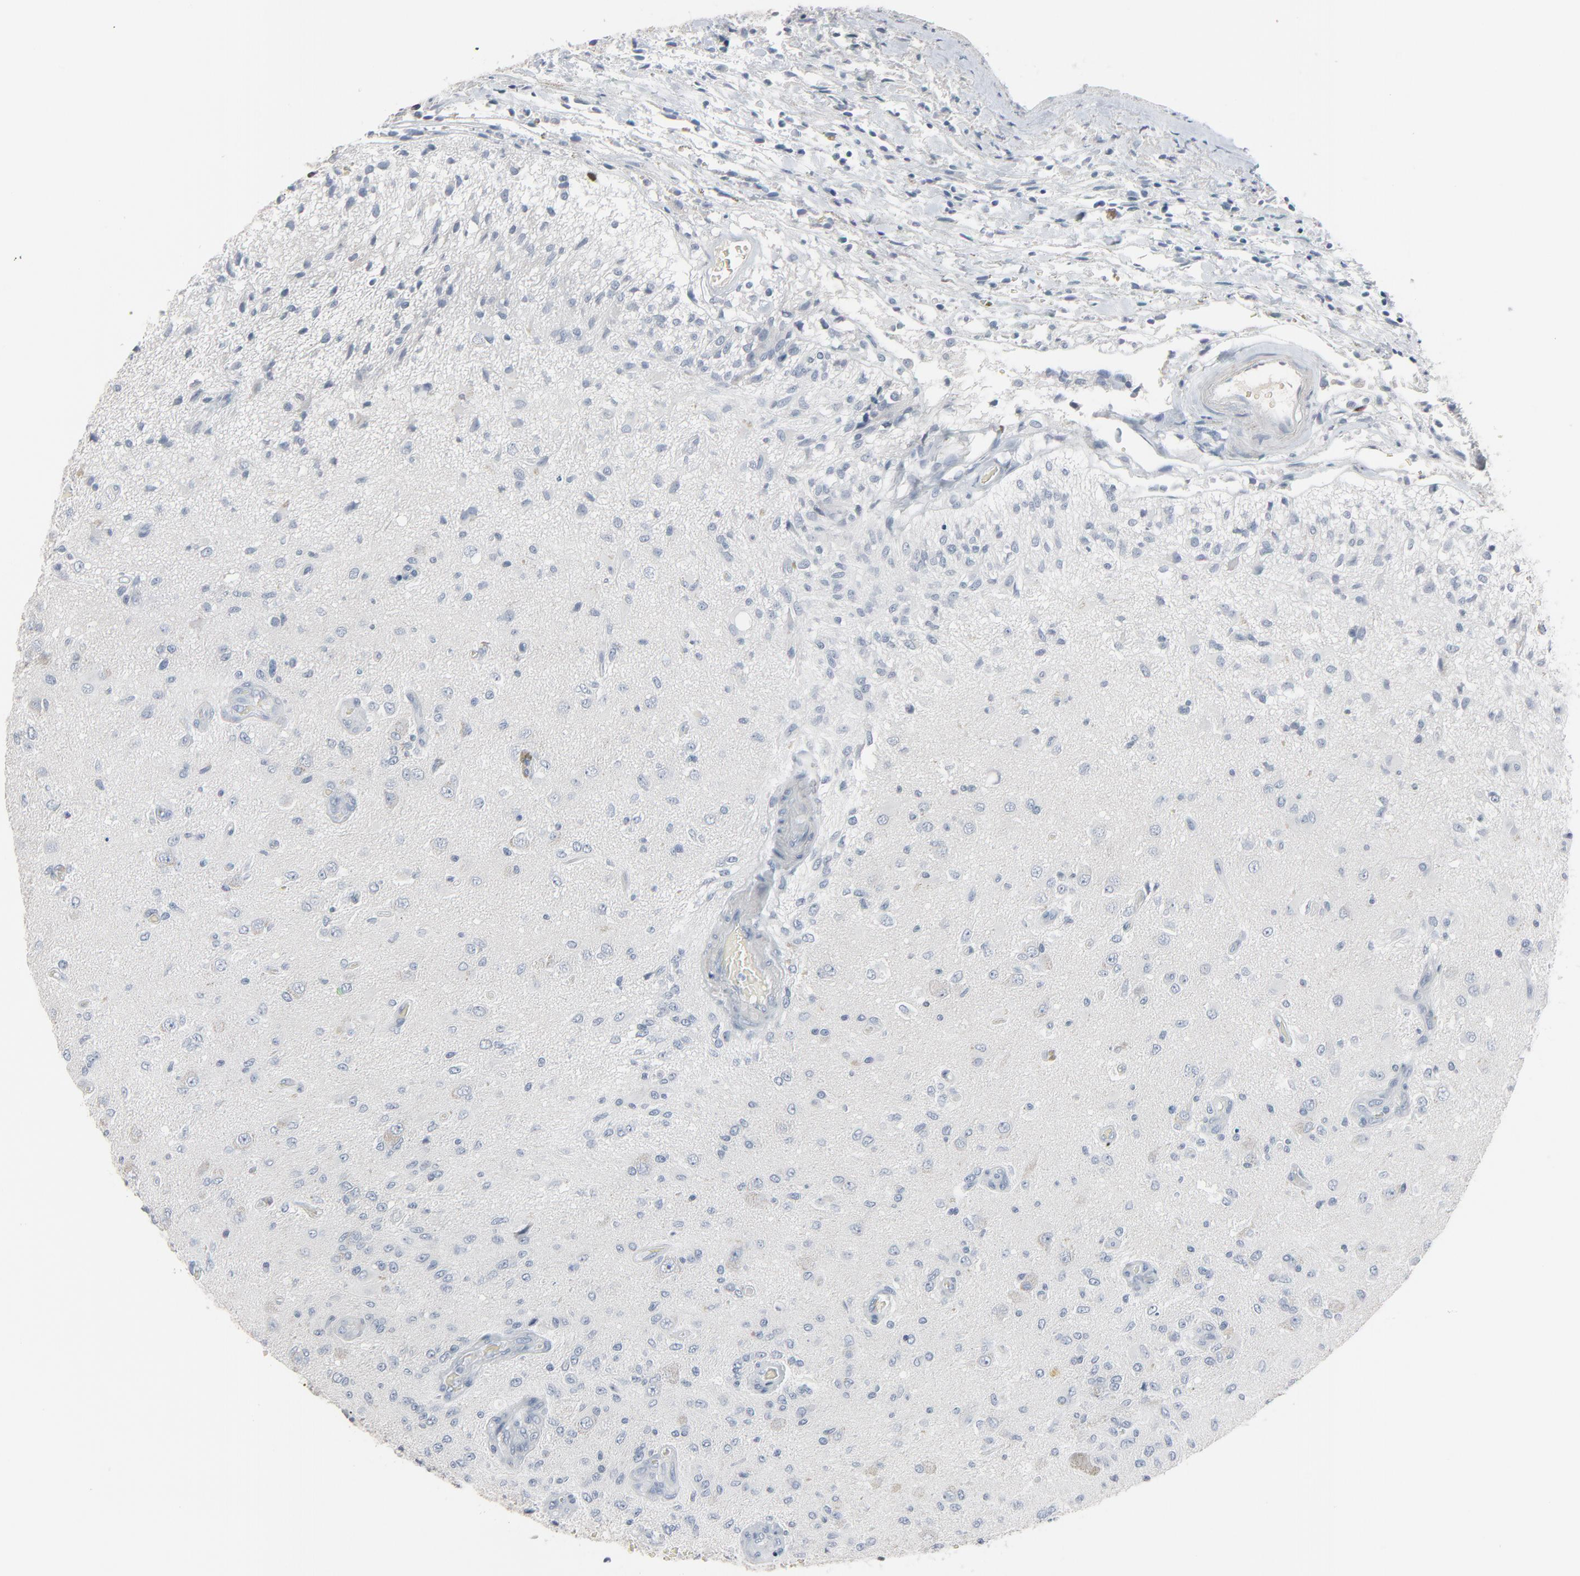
{"staining": {"intensity": "negative", "quantity": "none", "location": "none"}, "tissue": "glioma", "cell_type": "Tumor cells", "image_type": "cancer", "snomed": [{"axis": "morphology", "description": "Normal tissue, NOS"}, {"axis": "morphology", "description": "Glioma, malignant, High grade"}, {"axis": "topography", "description": "Cerebral cortex"}], "caption": "Immunohistochemical staining of human malignant glioma (high-grade) demonstrates no significant expression in tumor cells. The staining is performed using DAB brown chromogen with nuclei counter-stained in using hematoxylin.", "gene": "SAGE1", "patient": {"sex": "male", "age": 77}}